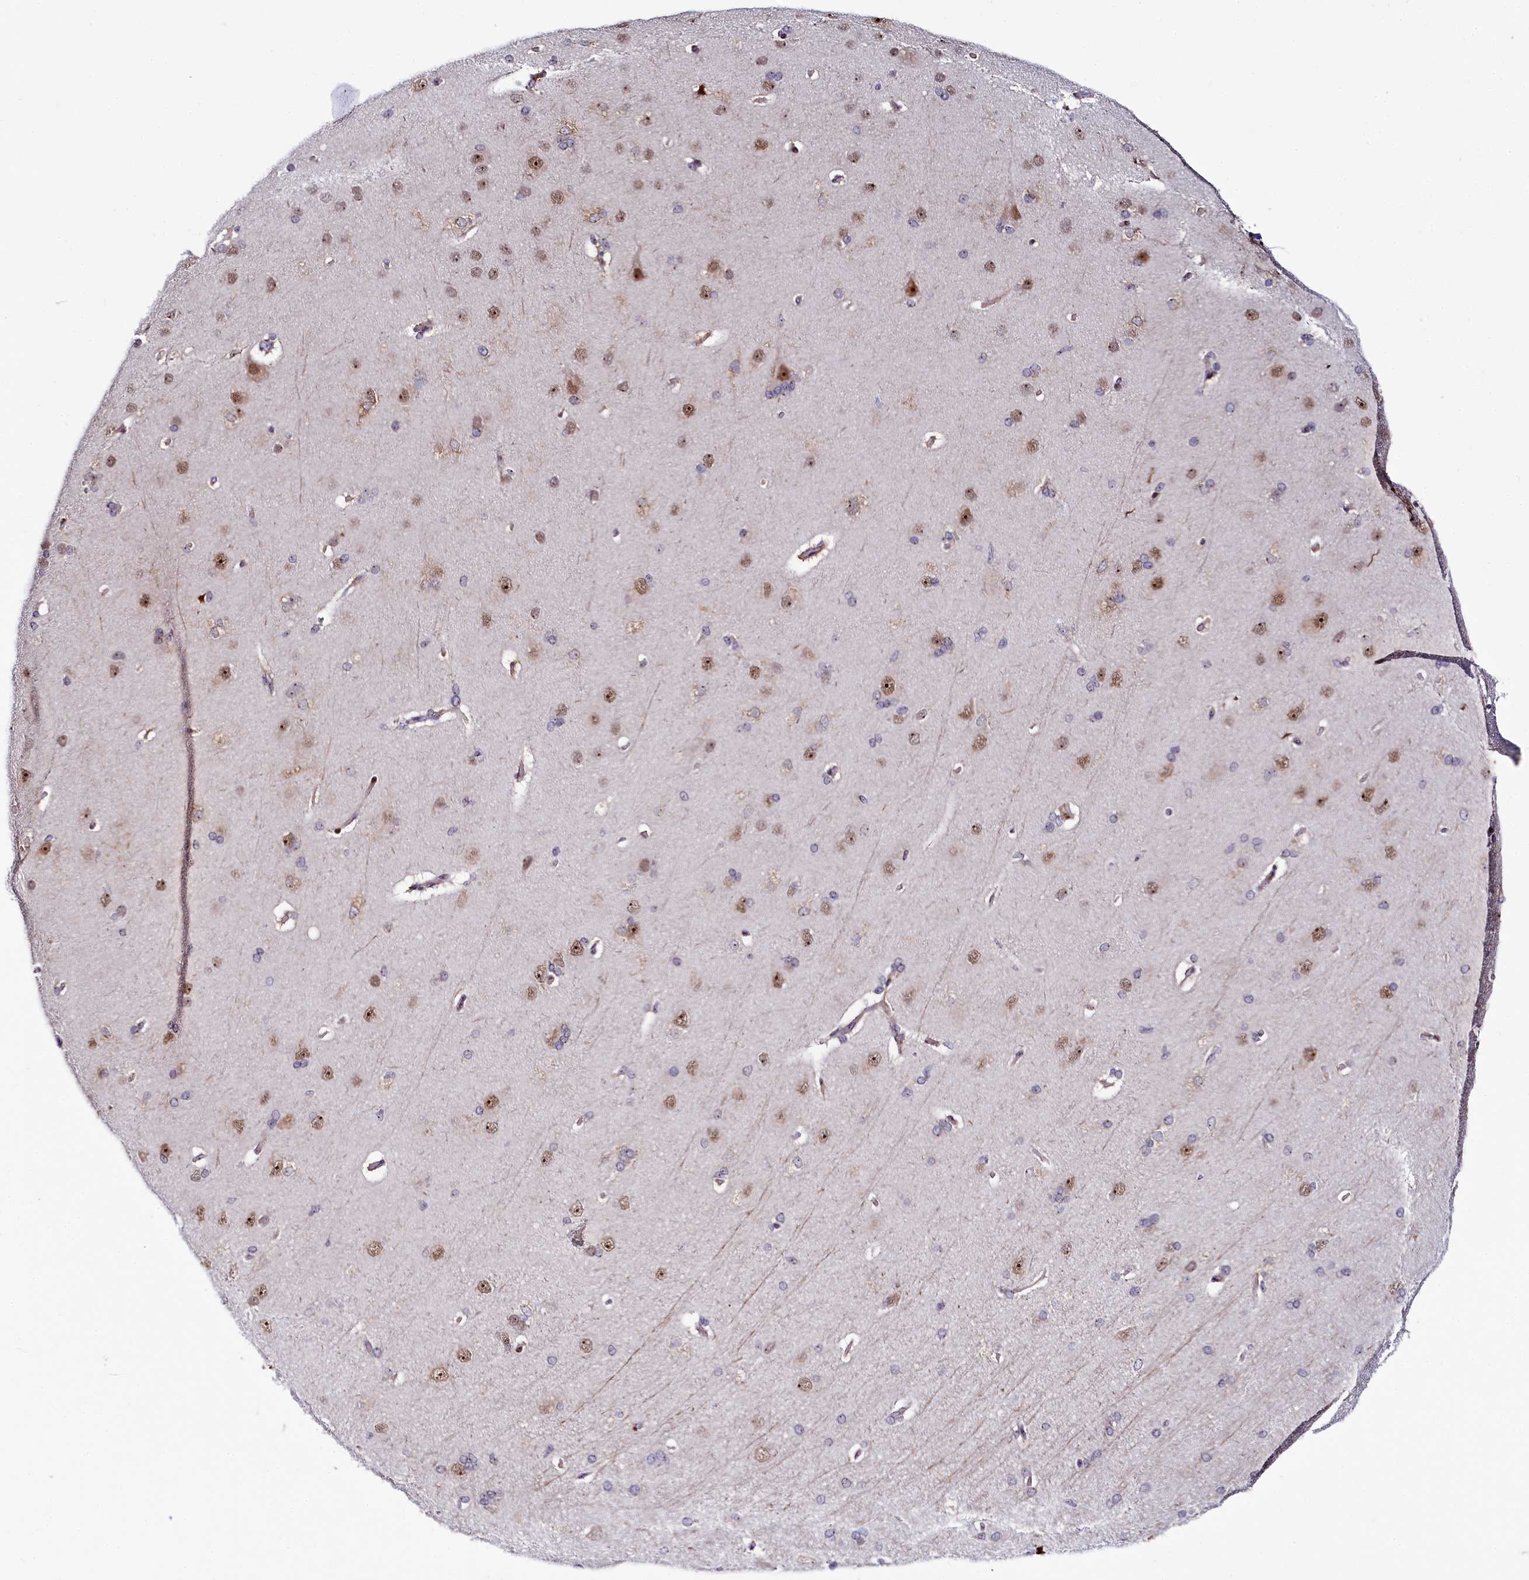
{"staining": {"intensity": "weak", "quantity": "25%-75%", "location": "nuclear"}, "tissue": "cerebral cortex", "cell_type": "Endothelial cells", "image_type": "normal", "snomed": [{"axis": "morphology", "description": "Normal tissue, NOS"}, {"axis": "topography", "description": "Cerebral cortex"}], "caption": "Endothelial cells reveal low levels of weak nuclear positivity in about 25%-75% of cells in unremarkable human cerebral cortex.", "gene": "TCOF1", "patient": {"sex": "male", "age": 62}}